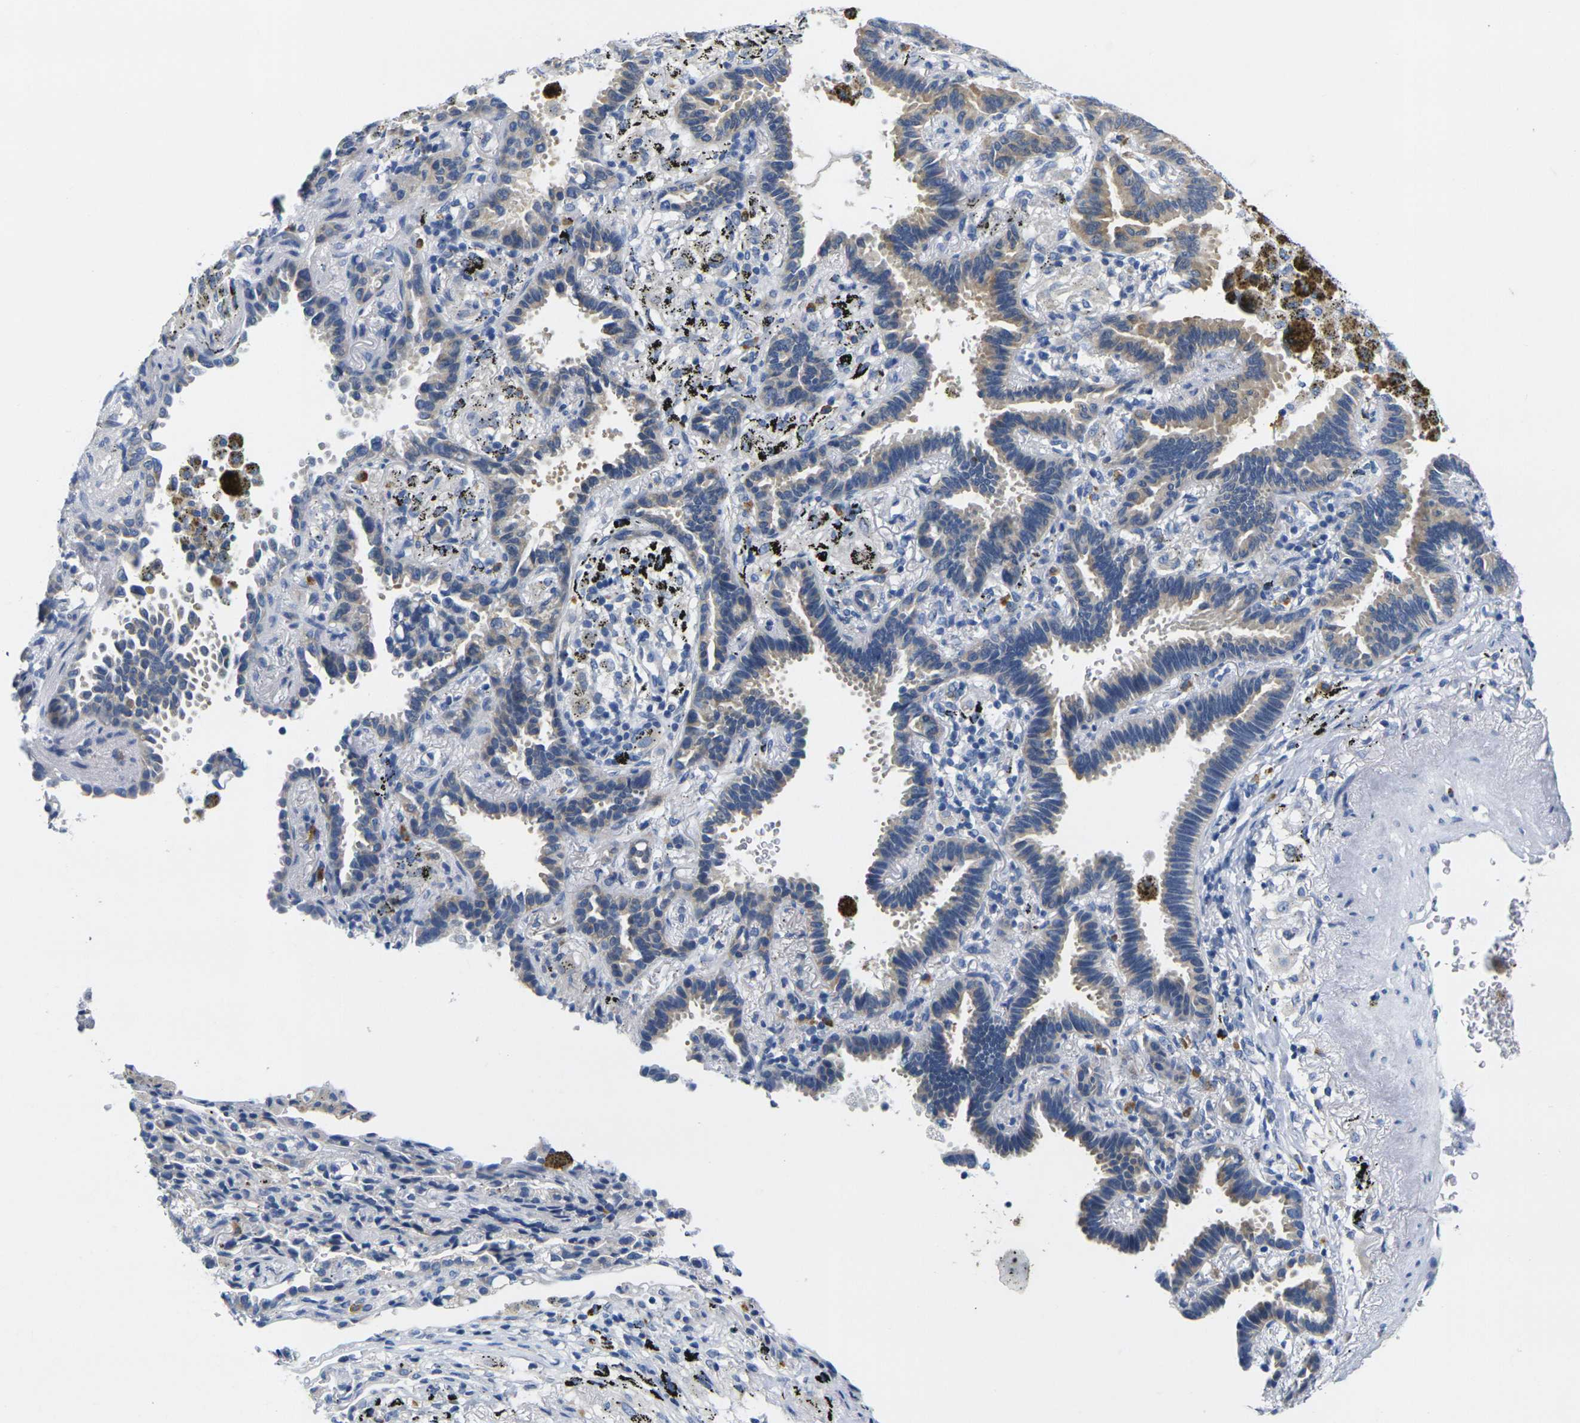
{"staining": {"intensity": "negative", "quantity": "none", "location": "none"}, "tissue": "lung cancer", "cell_type": "Tumor cells", "image_type": "cancer", "snomed": [{"axis": "morphology", "description": "Normal tissue, NOS"}, {"axis": "morphology", "description": "Adenocarcinoma, NOS"}, {"axis": "topography", "description": "Lung"}], "caption": "IHC micrograph of neoplastic tissue: human adenocarcinoma (lung) stained with DAB exhibits no significant protein positivity in tumor cells.", "gene": "NOCT", "patient": {"sex": "male", "age": 59}}